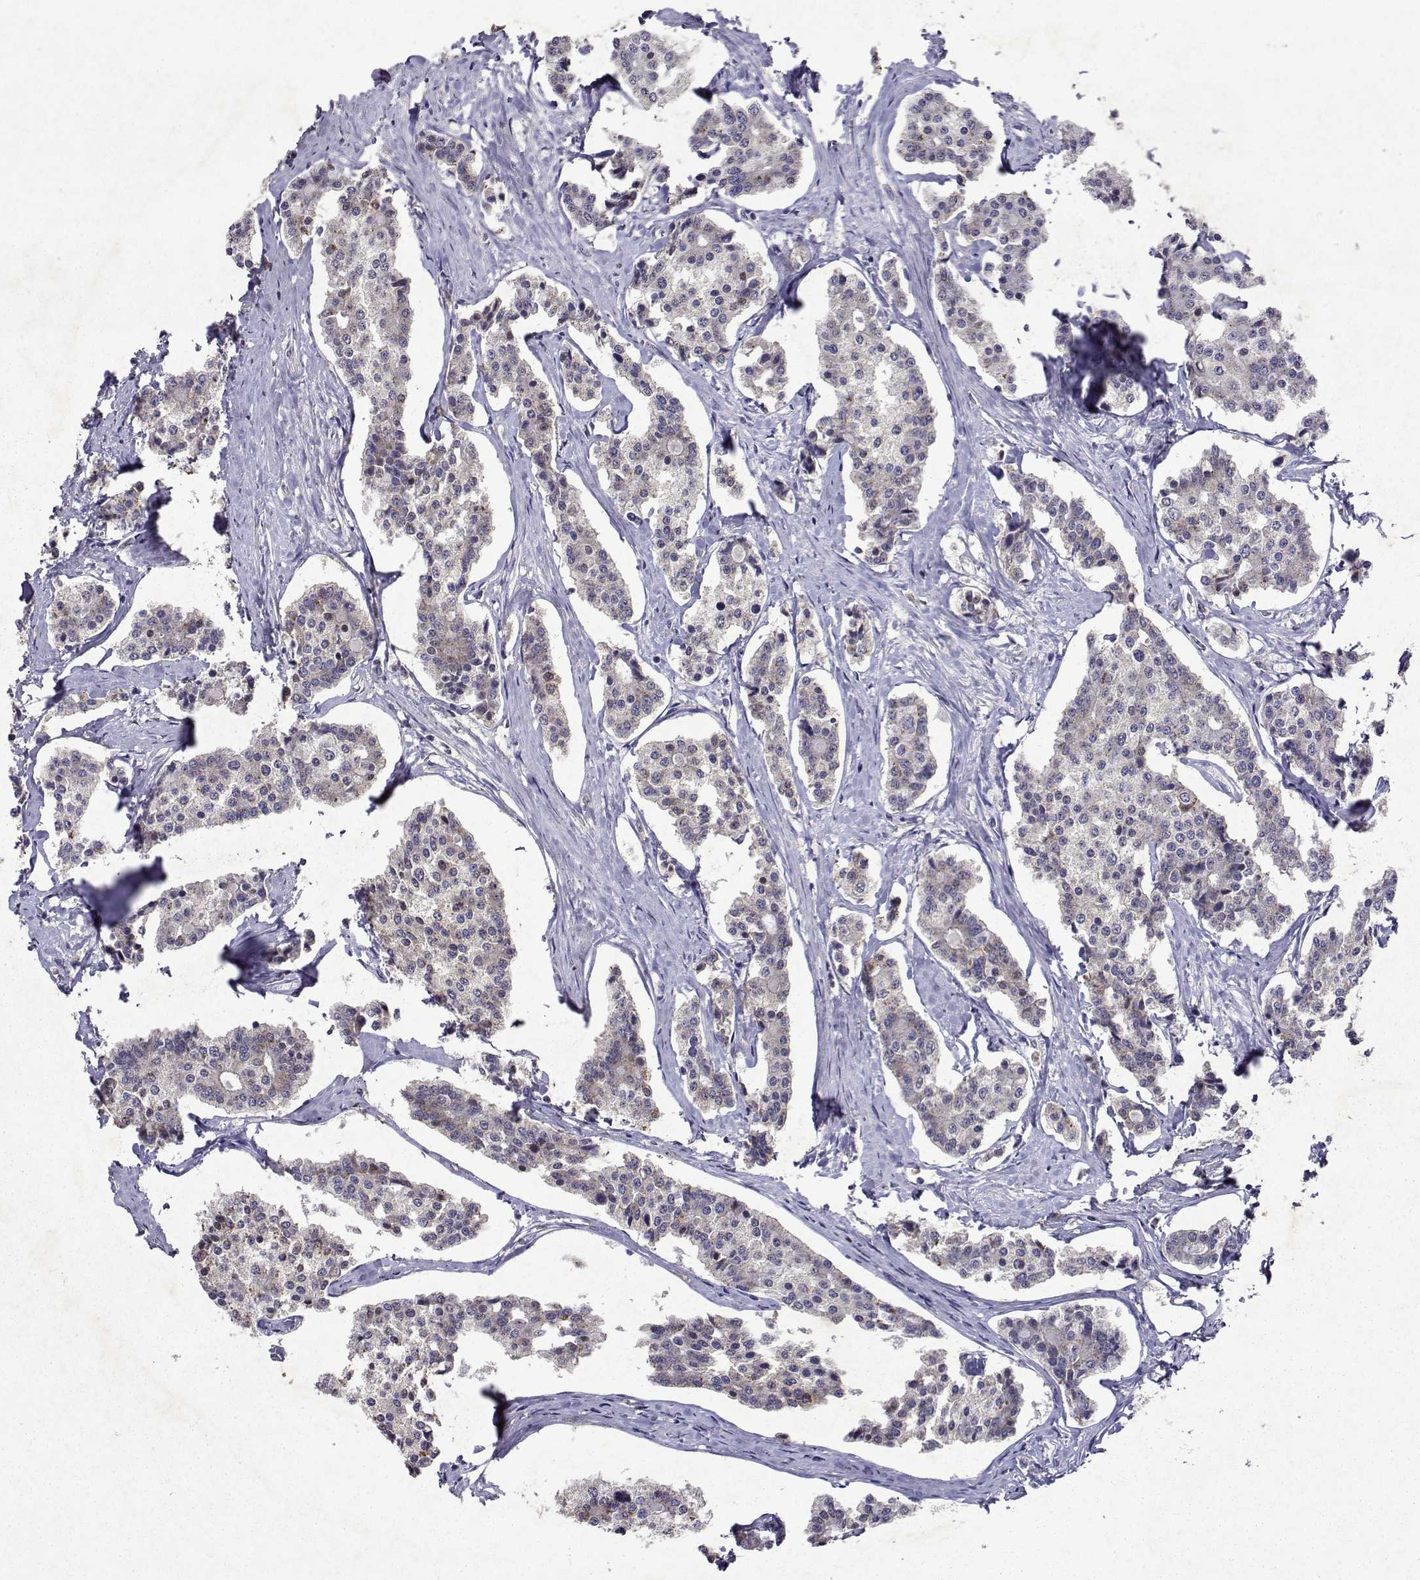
{"staining": {"intensity": "weak", "quantity": "<25%", "location": "cytoplasmic/membranous"}, "tissue": "carcinoid", "cell_type": "Tumor cells", "image_type": "cancer", "snomed": [{"axis": "morphology", "description": "Carcinoid, malignant, NOS"}, {"axis": "topography", "description": "Small intestine"}], "caption": "An immunohistochemistry micrograph of carcinoid is shown. There is no staining in tumor cells of carcinoid.", "gene": "TARBP2", "patient": {"sex": "female", "age": 65}}